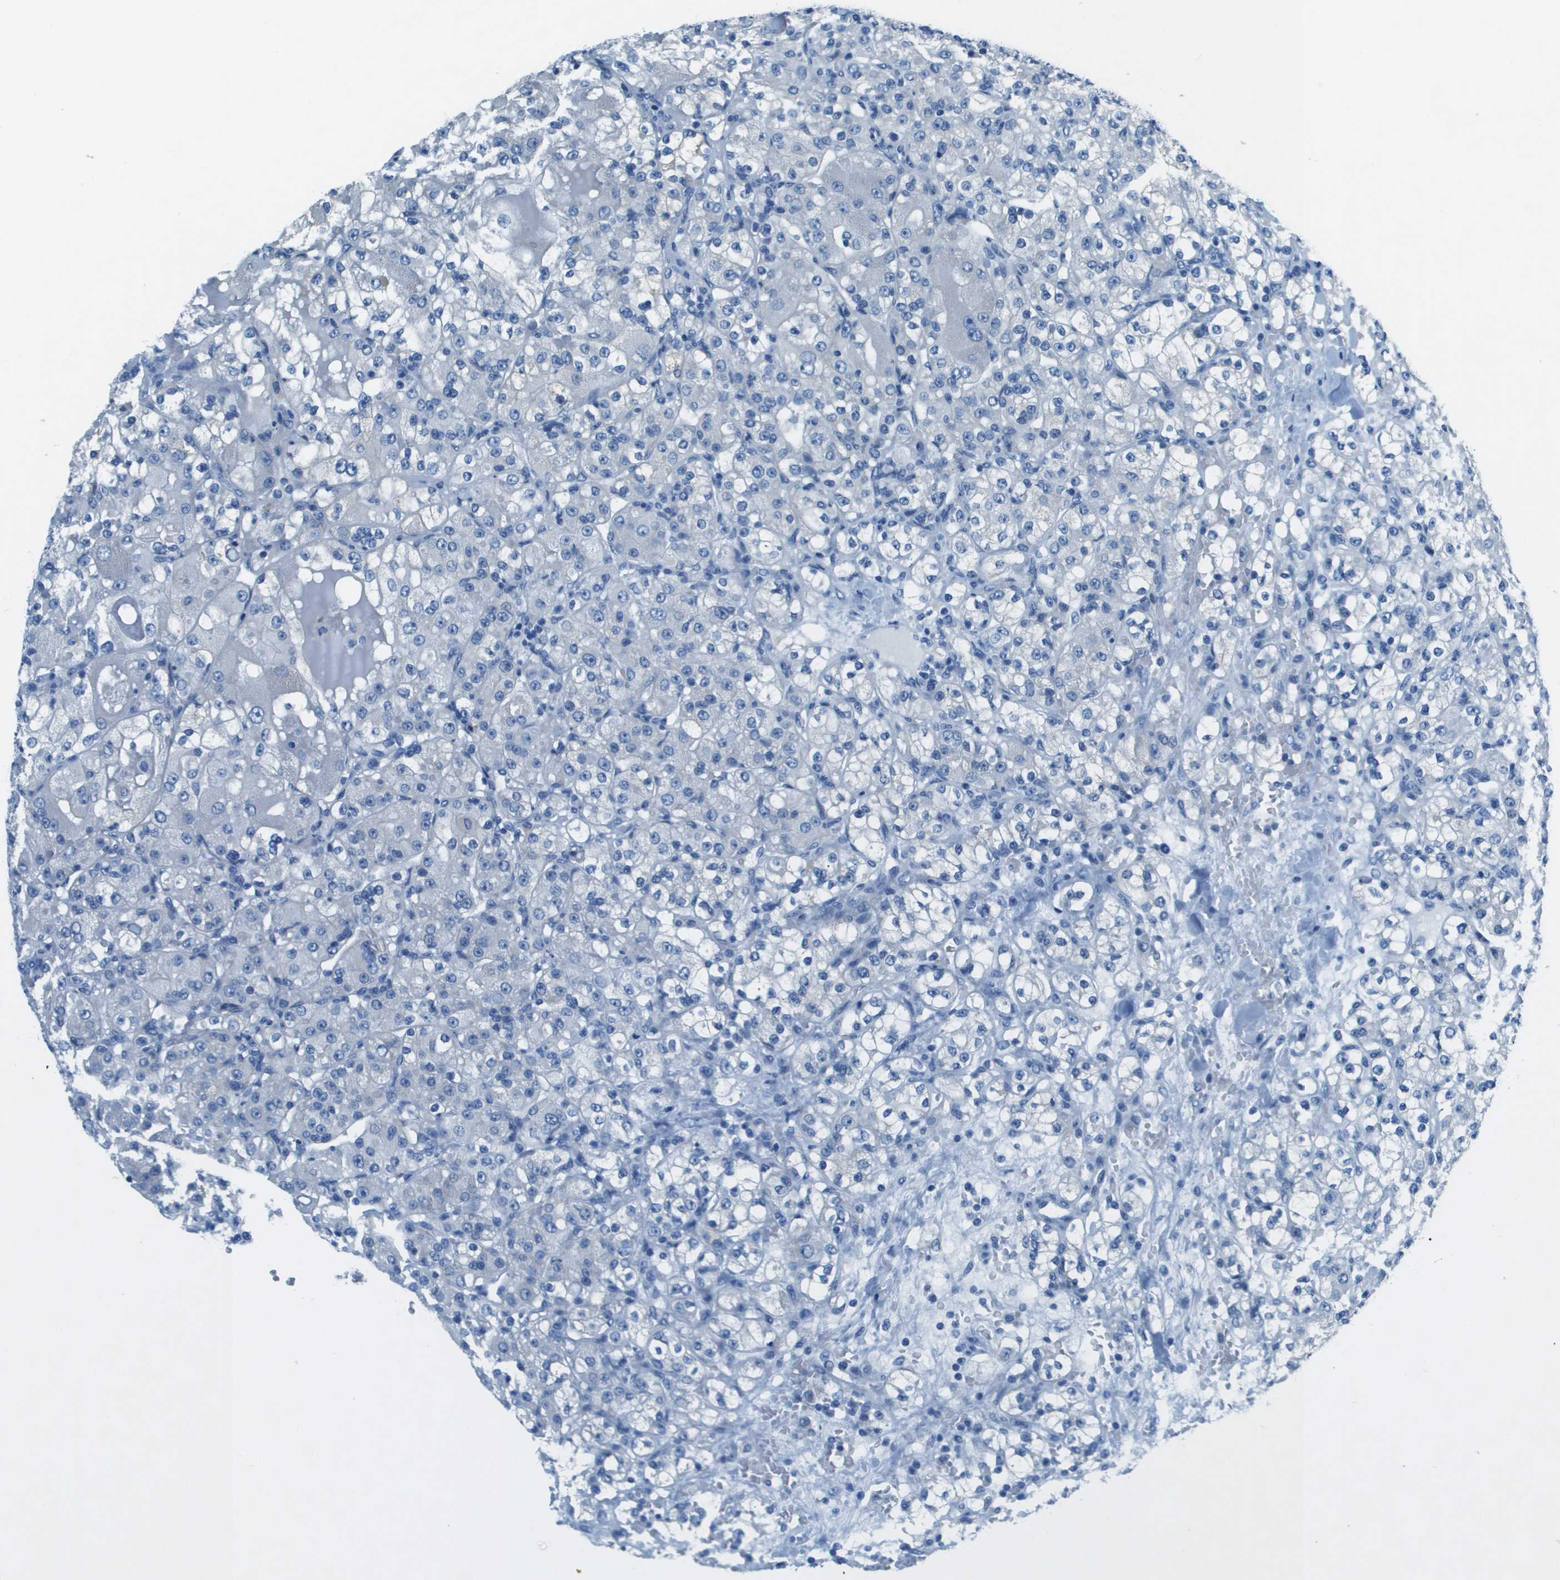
{"staining": {"intensity": "negative", "quantity": "none", "location": "none"}, "tissue": "renal cancer", "cell_type": "Tumor cells", "image_type": "cancer", "snomed": [{"axis": "morphology", "description": "Normal tissue, NOS"}, {"axis": "morphology", "description": "Adenocarcinoma, NOS"}, {"axis": "topography", "description": "Kidney"}], "caption": "Renal cancer was stained to show a protein in brown. There is no significant staining in tumor cells.", "gene": "SLC16A10", "patient": {"sex": "male", "age": 61}}